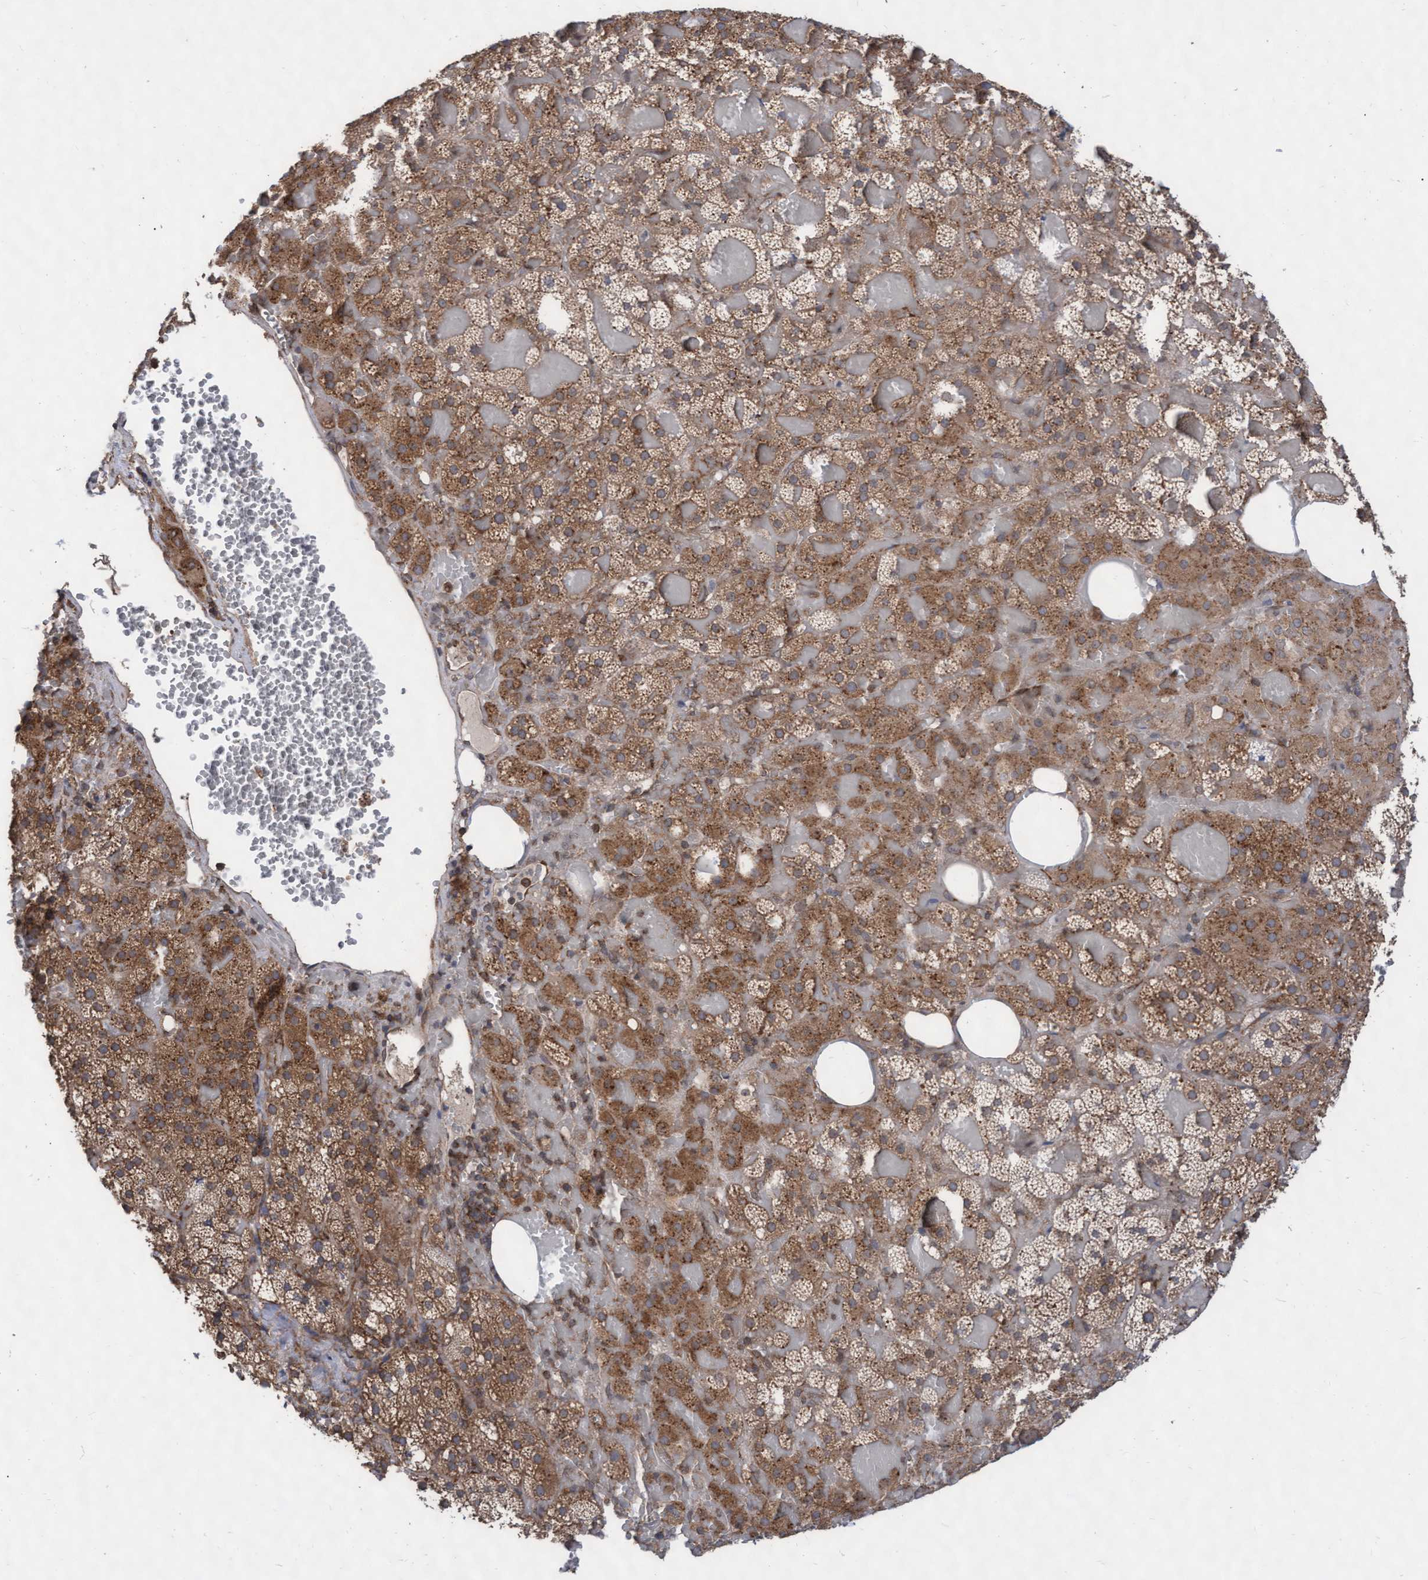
{"staining": {"intensity": "moderate", "quantity": "25%-75%", "location": "cytoplasmic/membranous"}, "tissue": "adrenal gland", "cell_type": "Glandular cells", "image_type": "normal", "snomed": [{"axis": "morphology", "description": "Normal tissue, NOS"}, {"axis": "topography", "description": "Adrenal gland"}], "caption": "Adrenal gland stained with immunohistochemistry (IHC) shows moderate cytoplasmic/membranous positivity in about 25%-75% of glandular cells. (DAB (3,3'-diaminobenzidine) IHC with brightfield microscopy, high magnification).", "gene": "ABCF2", "patient": {"sex": "female", "age": 59}}